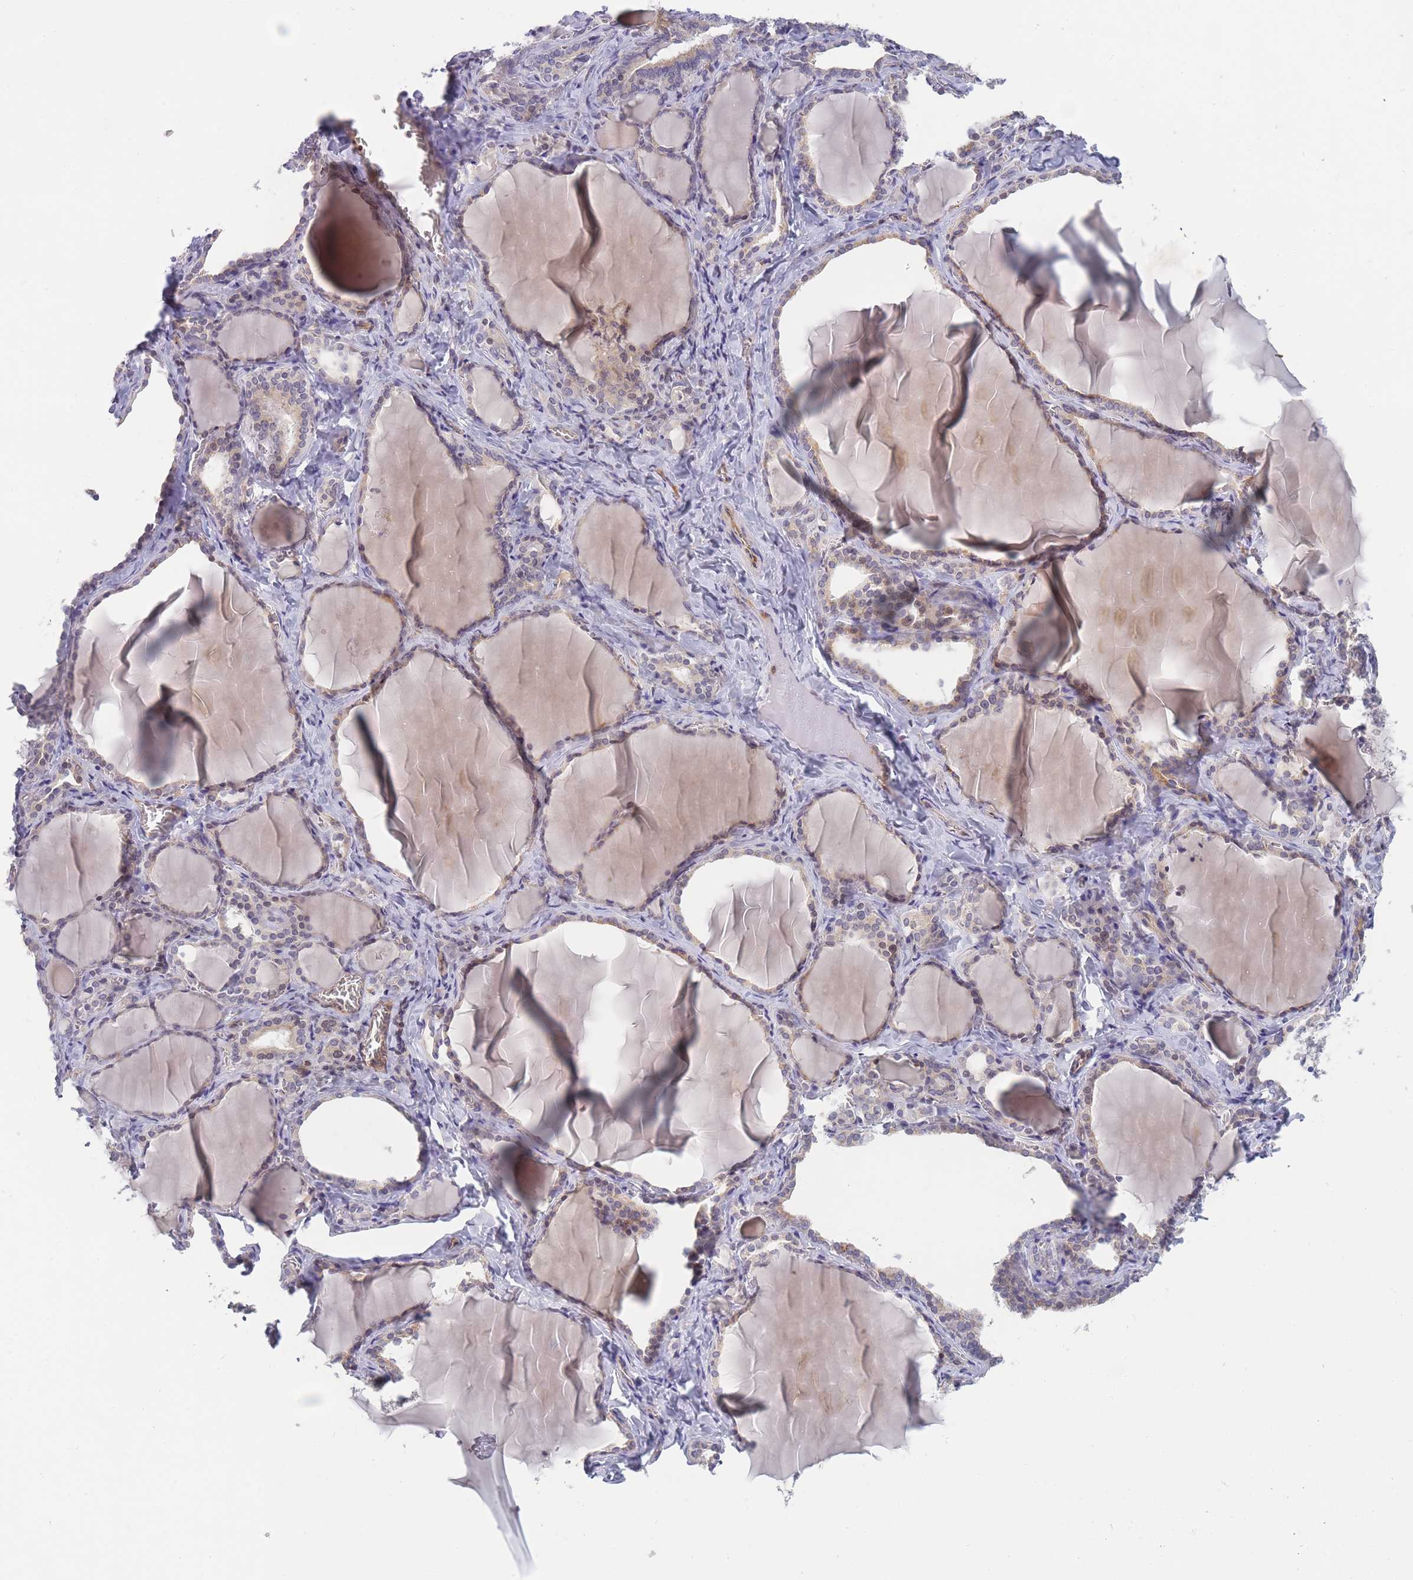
{"staining": {"intensity": "moderate", "quantity": "<25%", "location": "cytoplasmic/membranous,nuclear"}, "tissue": "thyroid gland", "cell_type": "Glandular cells", "image_type": "normal", "snomed": [{"axis": "morphology", "description": "Normal tissue, NOS"}, {"axis": "topography", "description": "Thyroid gland"}], "caption": "Immunohistochemical staining of normal human thyroid gland reveals <25% levels of moderate cytoplasmic/membranous,nuclear protein positivity in approximately <25% of glandular cells.", "gene": "SLC35F5", "patient": {"sex": "female", "age": 42}}